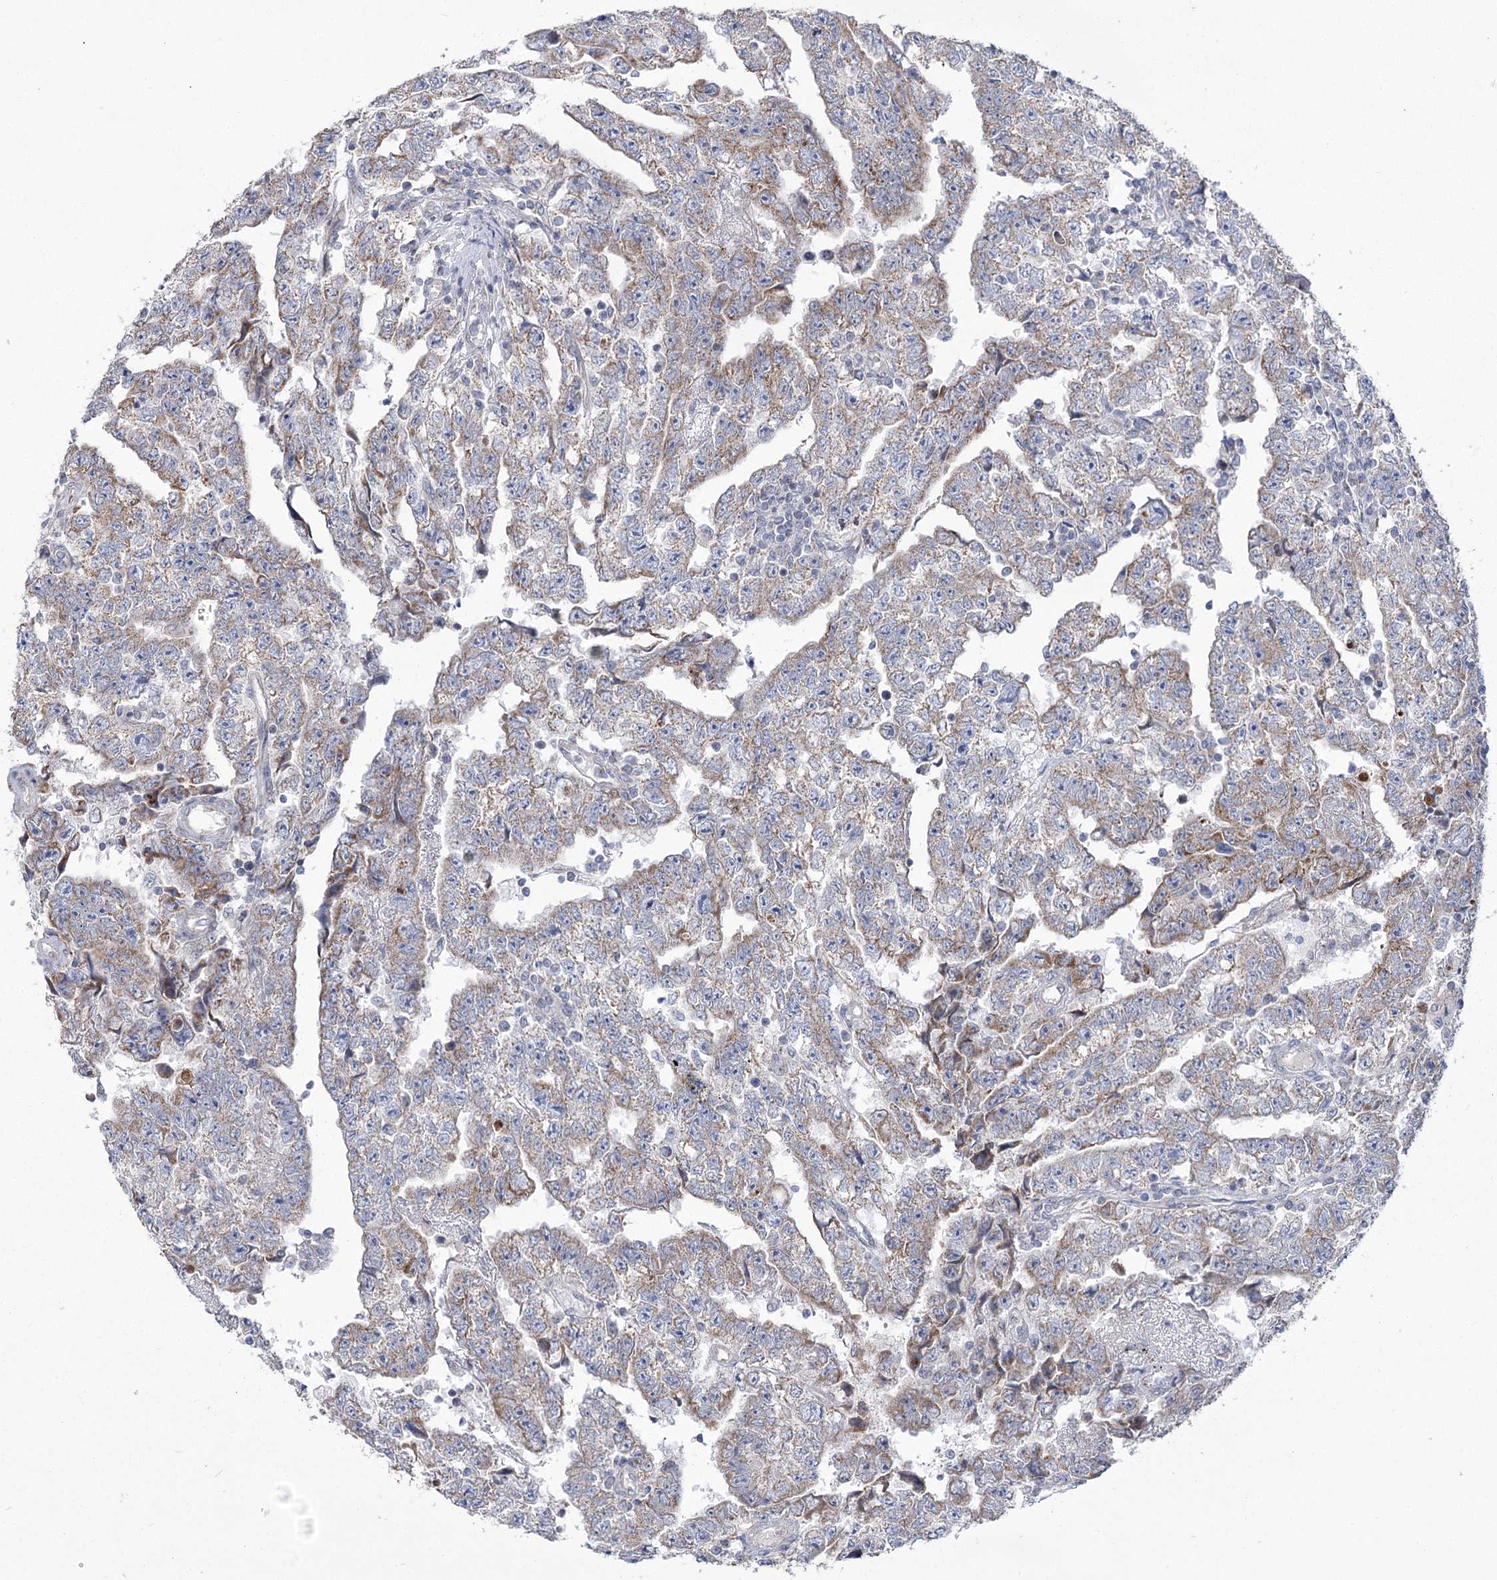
{"staining": {"intensity": "weak", "quantity": "25%-75%", "location": "cytoplasmic/membranous"}, "tissue": "testis cancer", "cell_type": "Tumor cells", "image_type": "cancer", "snomed": [{"axis": "morphology", "description": "Carcinoma, Embryonal, NOS"}, {"axis": "topography", "description": "Testis"}], "caption": "A micrograph of embryonal carcinoma (testis) stained for a protein exhibits weak cytoplasmic/membranous brown staining in tumor cells. The staining was performed using DAB (3,3'-diaminobenzidine), with brown indicating positive protein expression. Nuclei are stained blue with hematoxylin.", "gene": "PDHB", "patient": {"sex": "male", "age": 25}}